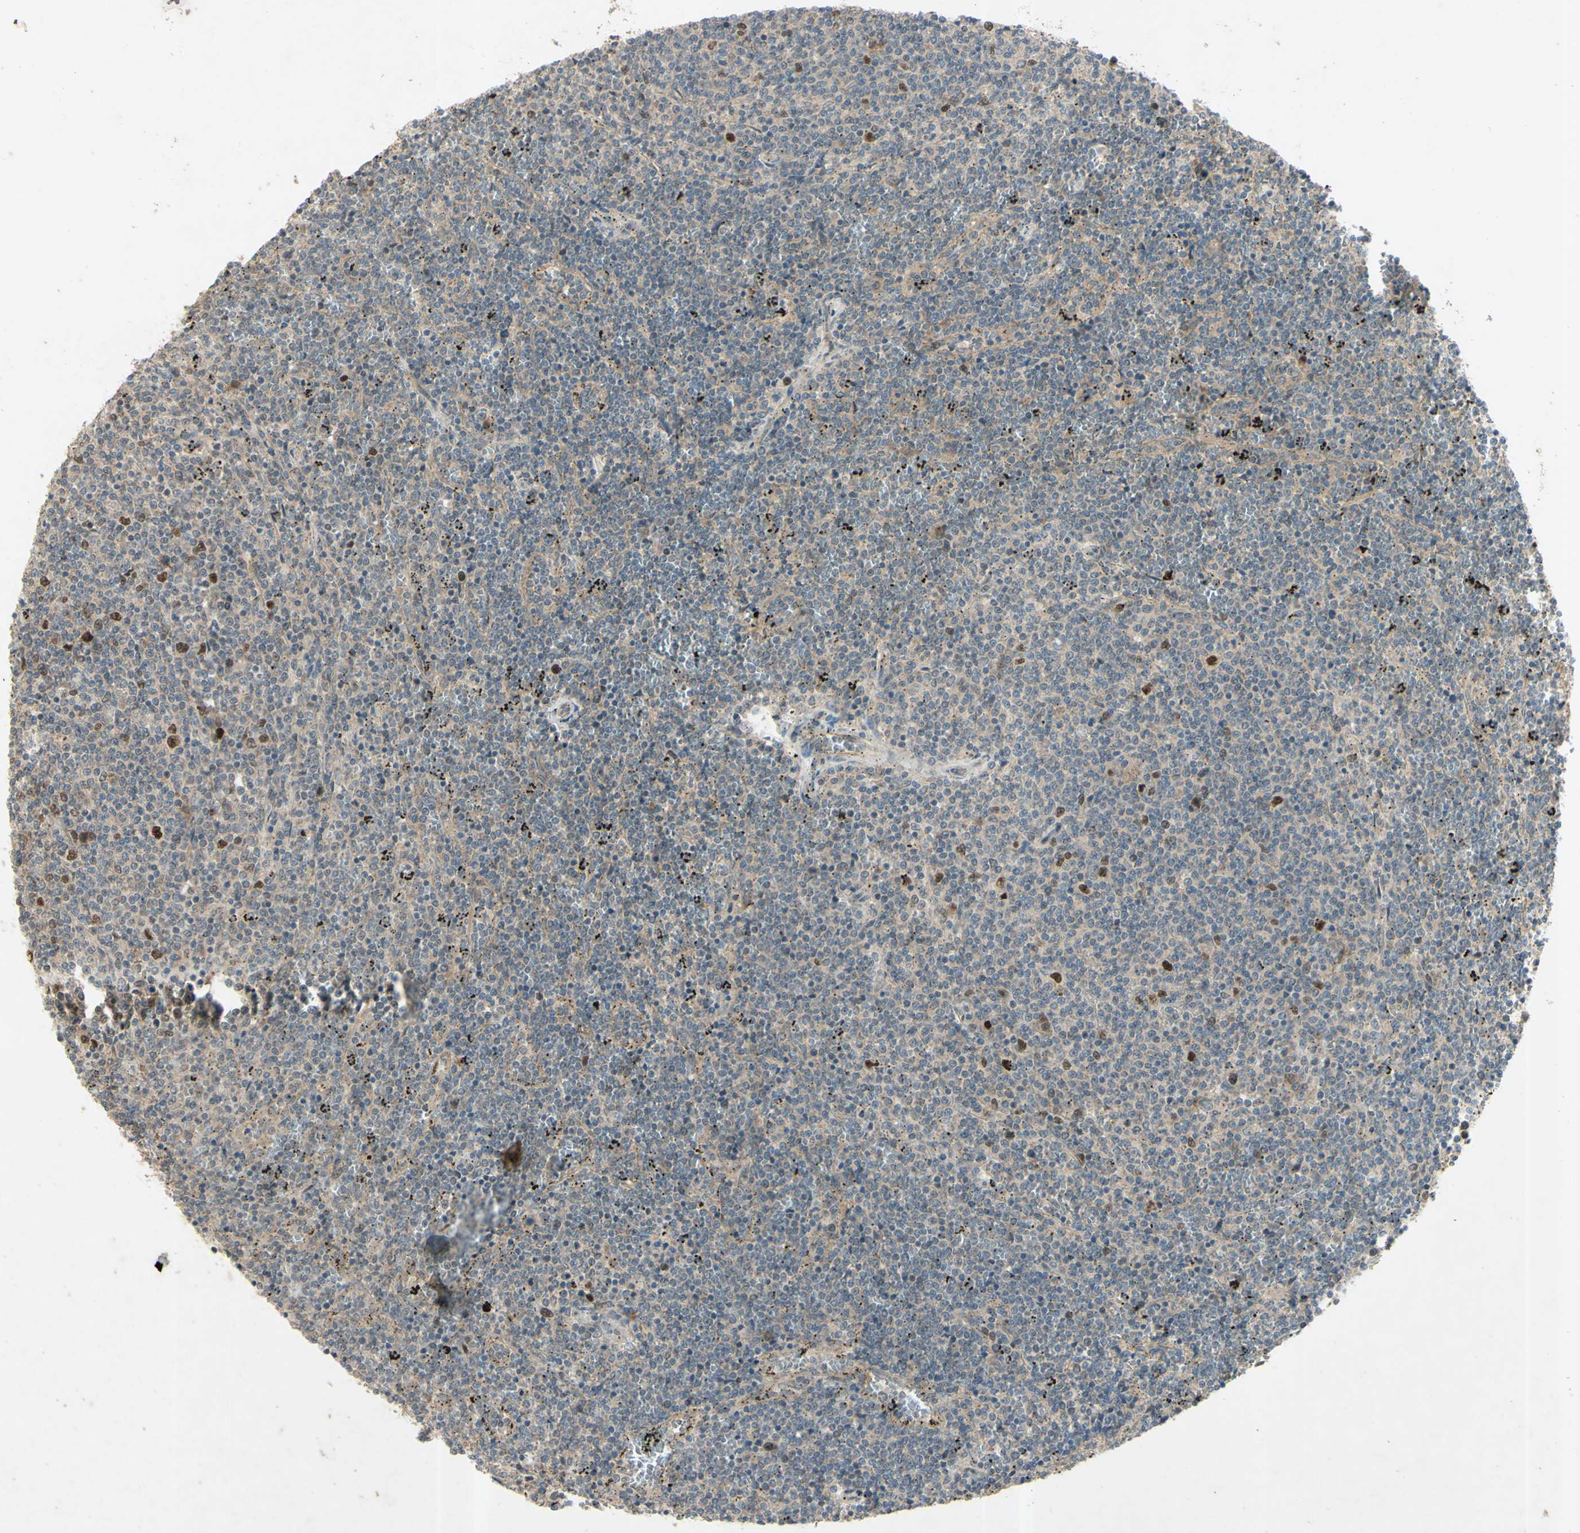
{"staining": {"intensity": "strong", "quantity": "<25%", "location": "nuclear"}, "tissue": "lymphoma", "cell_type": "Tumor cells", "image_type": "cancer", "snomed": [{"axis": "morphology", "description": "Malignant lymphoma, non-Hodgkin's type, Low grade"}, {"axis": "topography", "description": "Spleen"}], "caption": "Malignant lymphoma, non-Hodgkin's type (low-grade) stained with a brown dye demonstrates strong nuclear positive expression in about <25% of tumor cells.", "gene": "RAD18", "patient": {"sex": "female", "age": 50}}